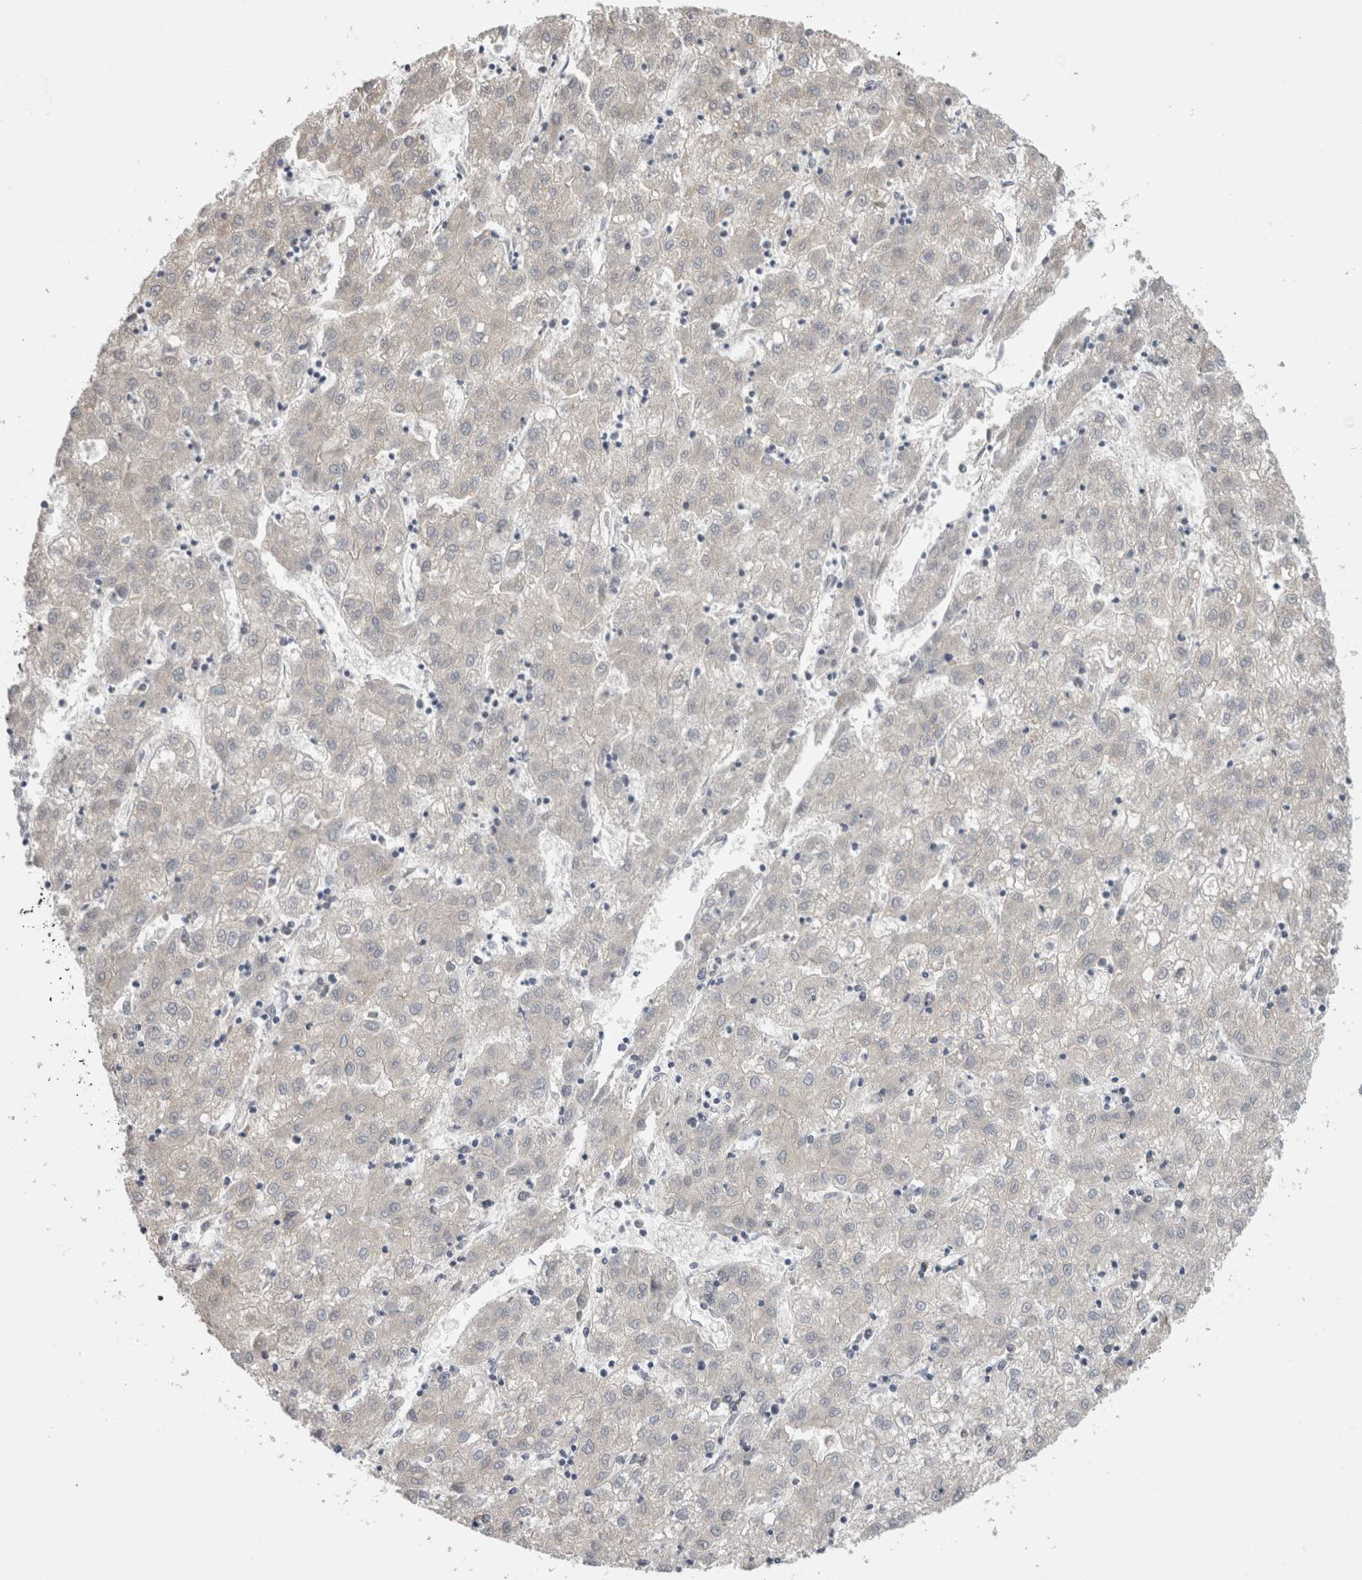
{"staining": {"intensity": "negative", "quantity": "none", "location": "none"}, "tissue": "liver cancer", "cell_type": "Tumor cells", "image_type": "cancer", "snomed": [{"axis": "morphology", "description": "Carcinoma, Hepatocellular, NOS"}, {"axis": "topography", "description": "Liver"}], "caption": "Immunohistochemistry of human liver cancer reveals no staining in tumor cells.", "gene": "SMAP2", "patient": {"sex": "male", "age": 72}}